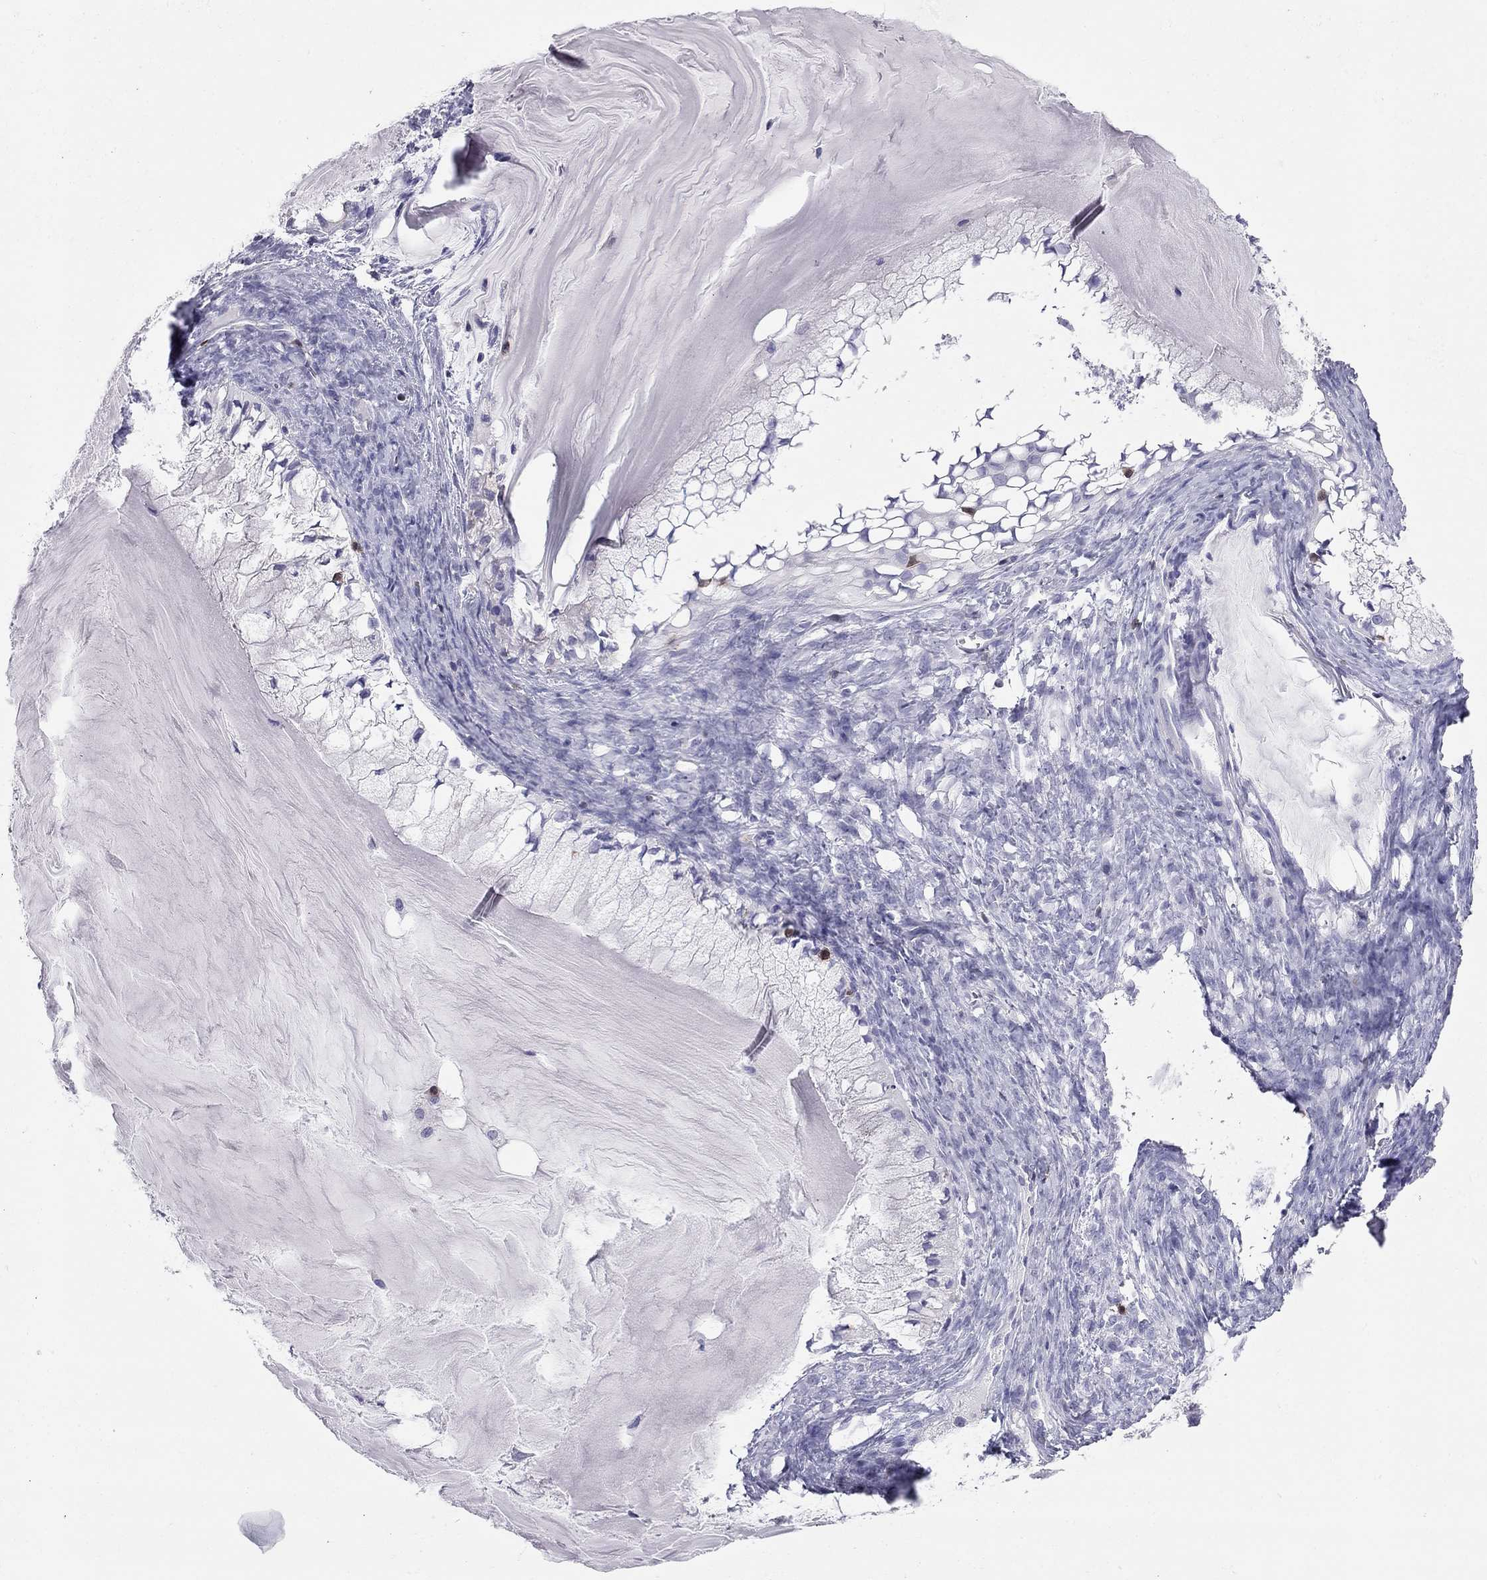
{"staining": {"intensity": "negative", "quantity": "none", "location": "none"}, "tissue": "ovarian cancer", "cell_type": "Tumor cells", "image_type": "cancer", "snomed": [{"axis": "morphology", "description": "Cystadenocarcinoma, mucinous, NOS"}, {"axis": "topography", "description": "Ovary"}], "caption": "Tumor cells show no significant positivity in ovarian mucinous cystadenocarcinoma. Brightfield microscopy of IHC stained with DAB (3,3'-diaminobenzidine) (brown) and hematoxylin (blue), captured at high magnification.", "gene": "SH2D2A", "patient": {"sex": "female", "age": 57}}